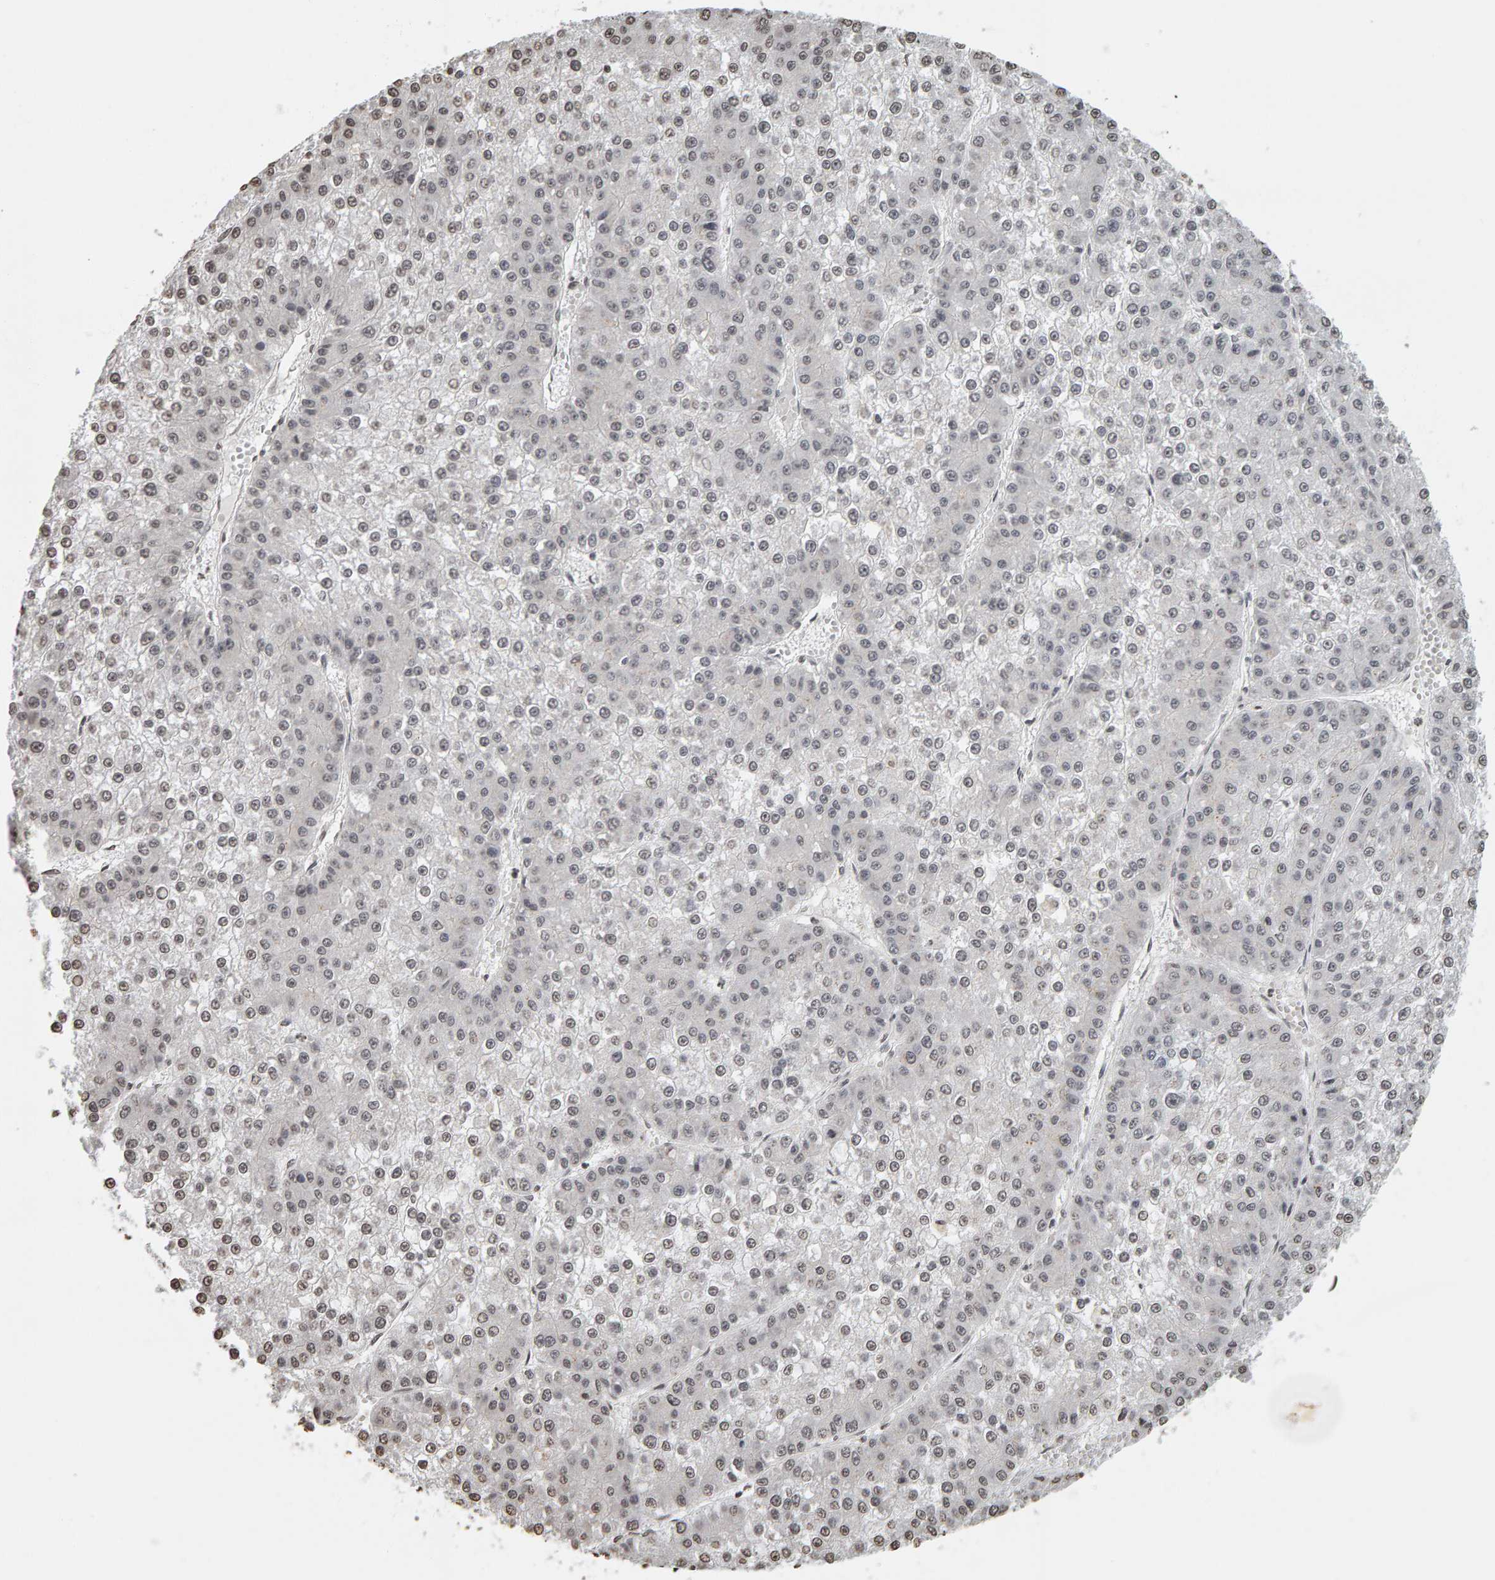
{"staining": {"intensity": "weak", "quantity": ">75%", "location": "nuclear"}, "tissue": "liver cancer", "cell_type": "Tumor cells", "image_type": "cancer", "snomed": [{"axis": "morphology", "description": "Carcinoma, Hepatocellular, NOS"}, {"axis": "topography", "description": "Liver"}], "caption": "The histopathology image shows a brown stain indicating the presence of a protein in the nuclear of tumor cells in liver hepatocellular carcinoma.", "gene": "AFF4", "patient": {"sex": "female", "age": 73}}